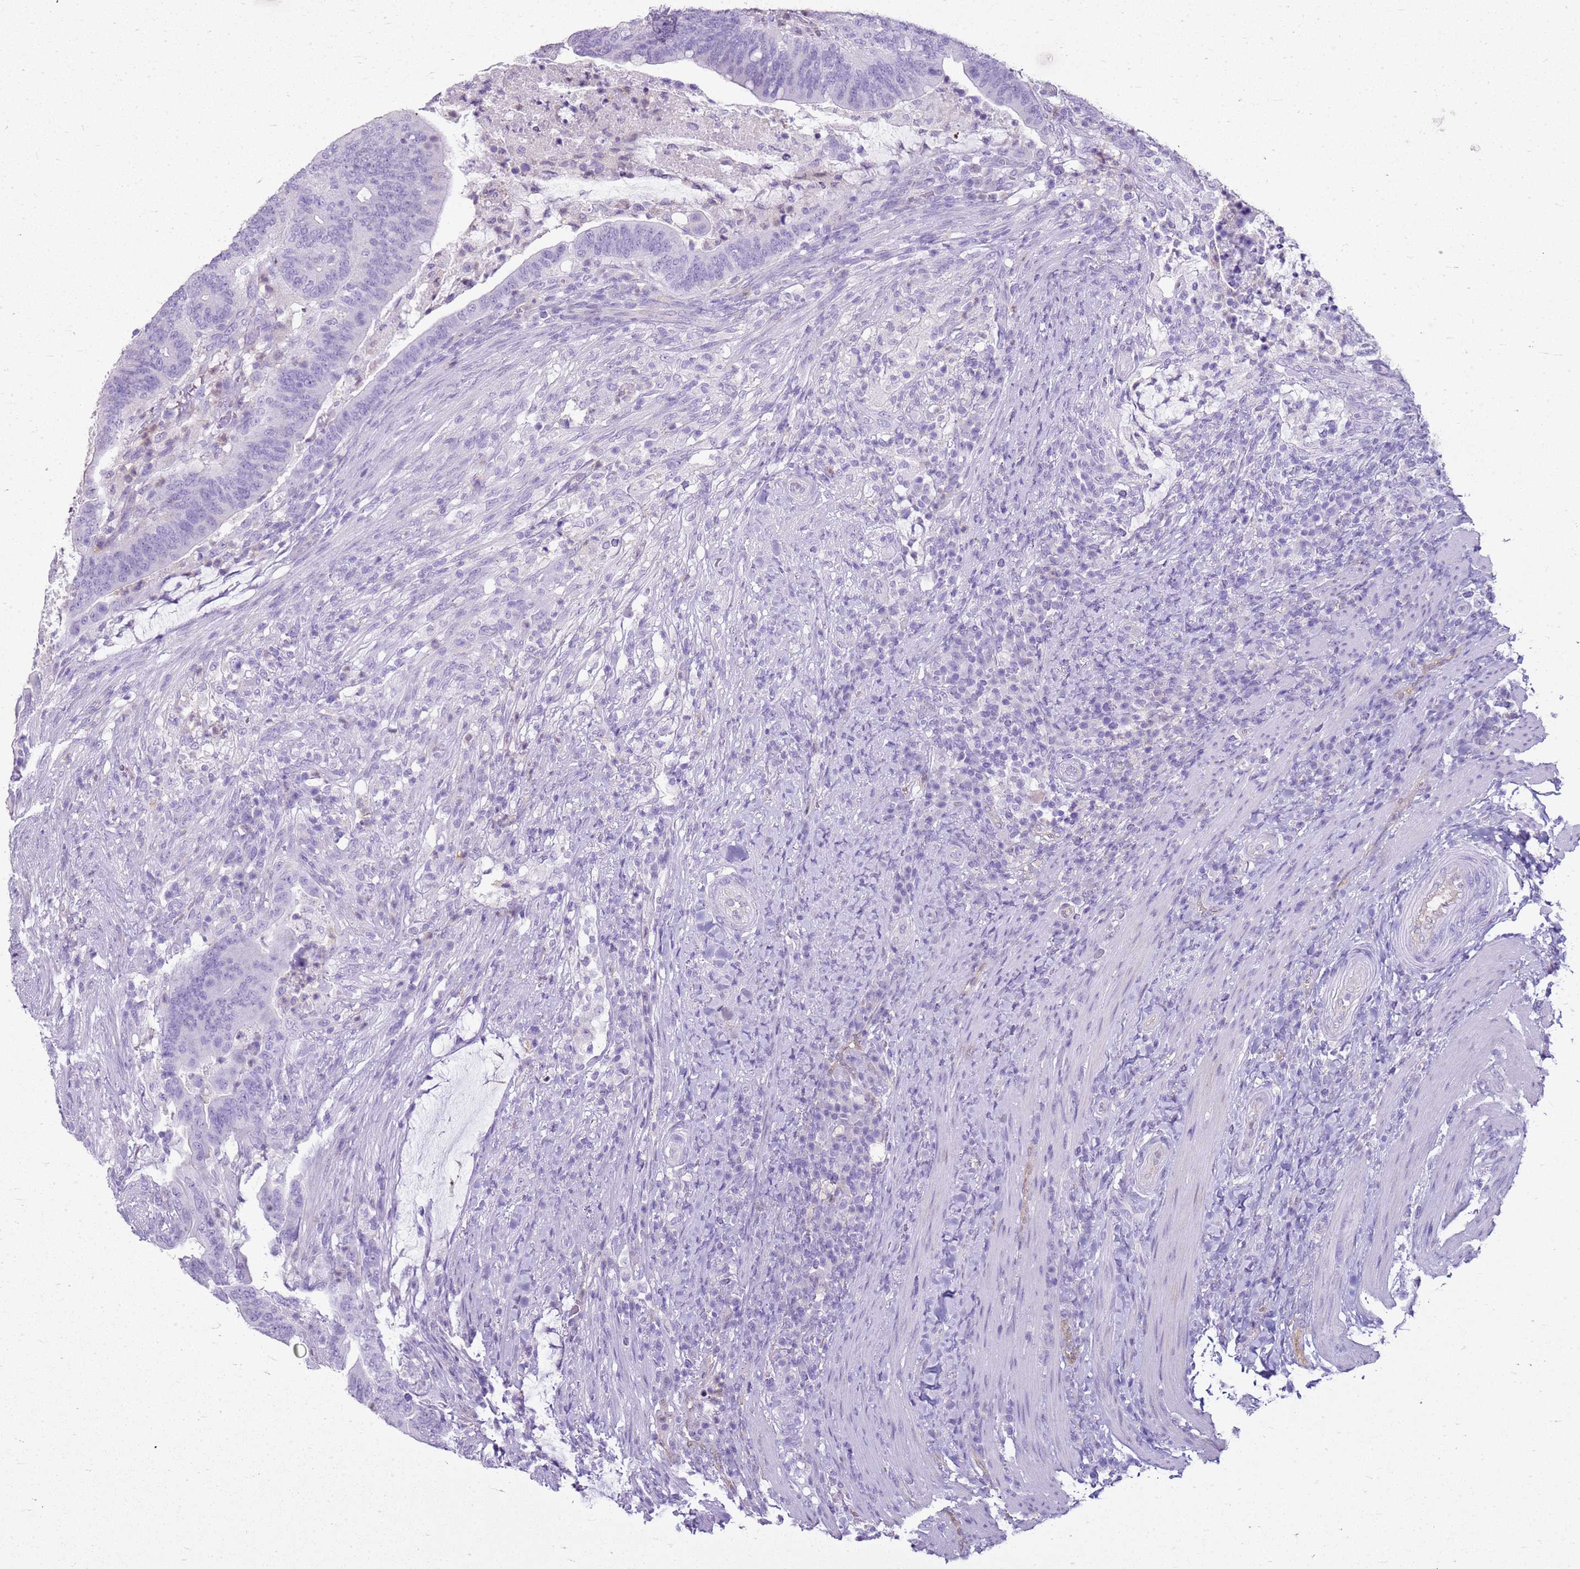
{"staining": {"intensity": "negative", "quantity": "none", "location": "none"}, "tissue": "colorectal cancer", "cell_type": "Tumor cells", "image_type": "cancer", "snomed": [{"axis": "morphology", "description": "Adenocarcinoma, NOS"}, {"axis": "topography", "description": "Colon"}], "caption": "Colorectal cancer stained for a protein using IHC exhibits no expression tumor cells.", "gene": "SULT1E1", "patient": {"sex": "female", "age": 66}}